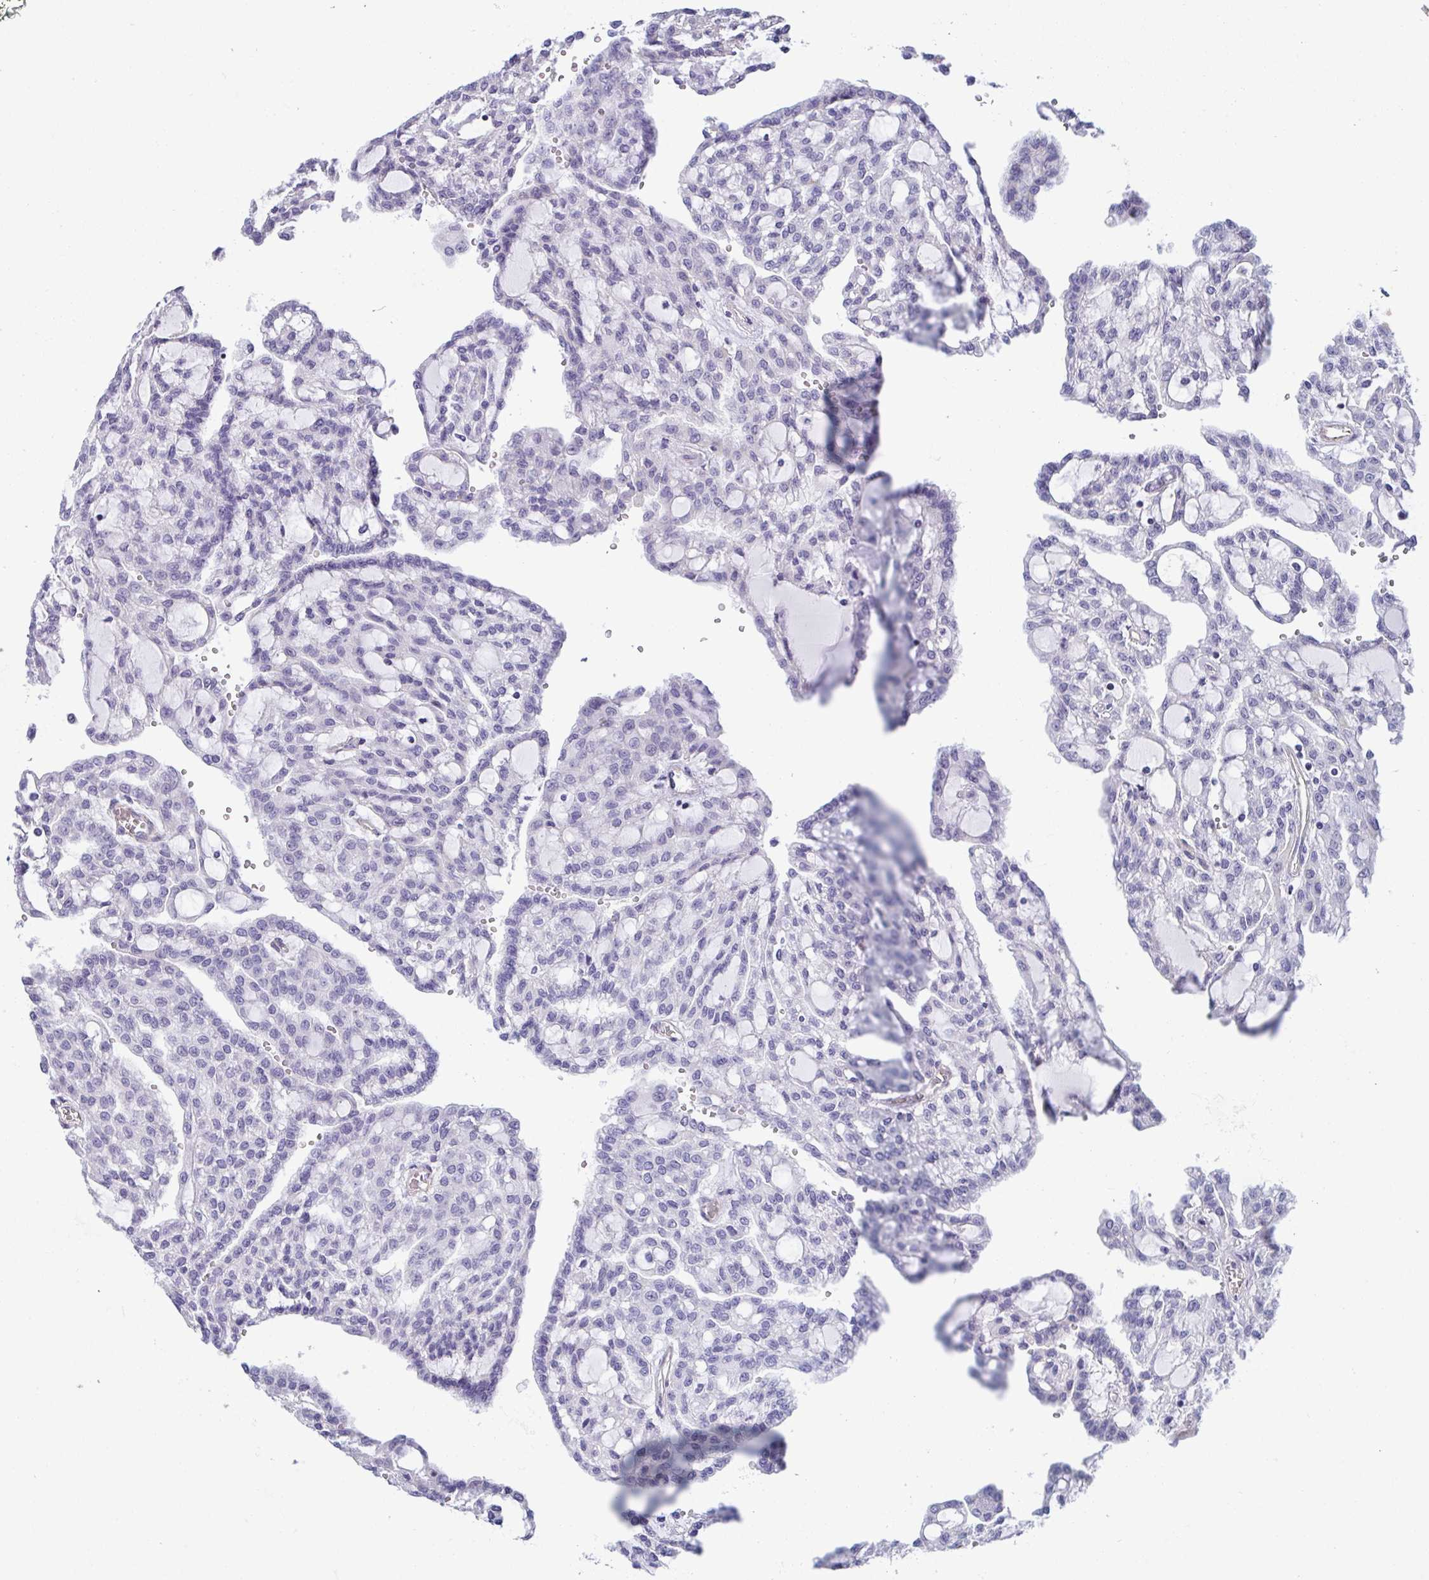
{"staining": {"intensity": "negative", "quantity": "none", "location": "none"}, "tissue": "renal cancer", "cell_type": "Tumor cells", "image_type": "cancer", "snomed": [{"axis": "morphology", "description": "Adenocarcinoma, NOS"}, {"axis": "topography", "description": "Kidney"}], "caption": "Protein analysis of renal adenocarcinoma displays no significant positivity in tumor cells.", "gene": "MYL12A", "patient": {"sex": "male", "age": 63}}